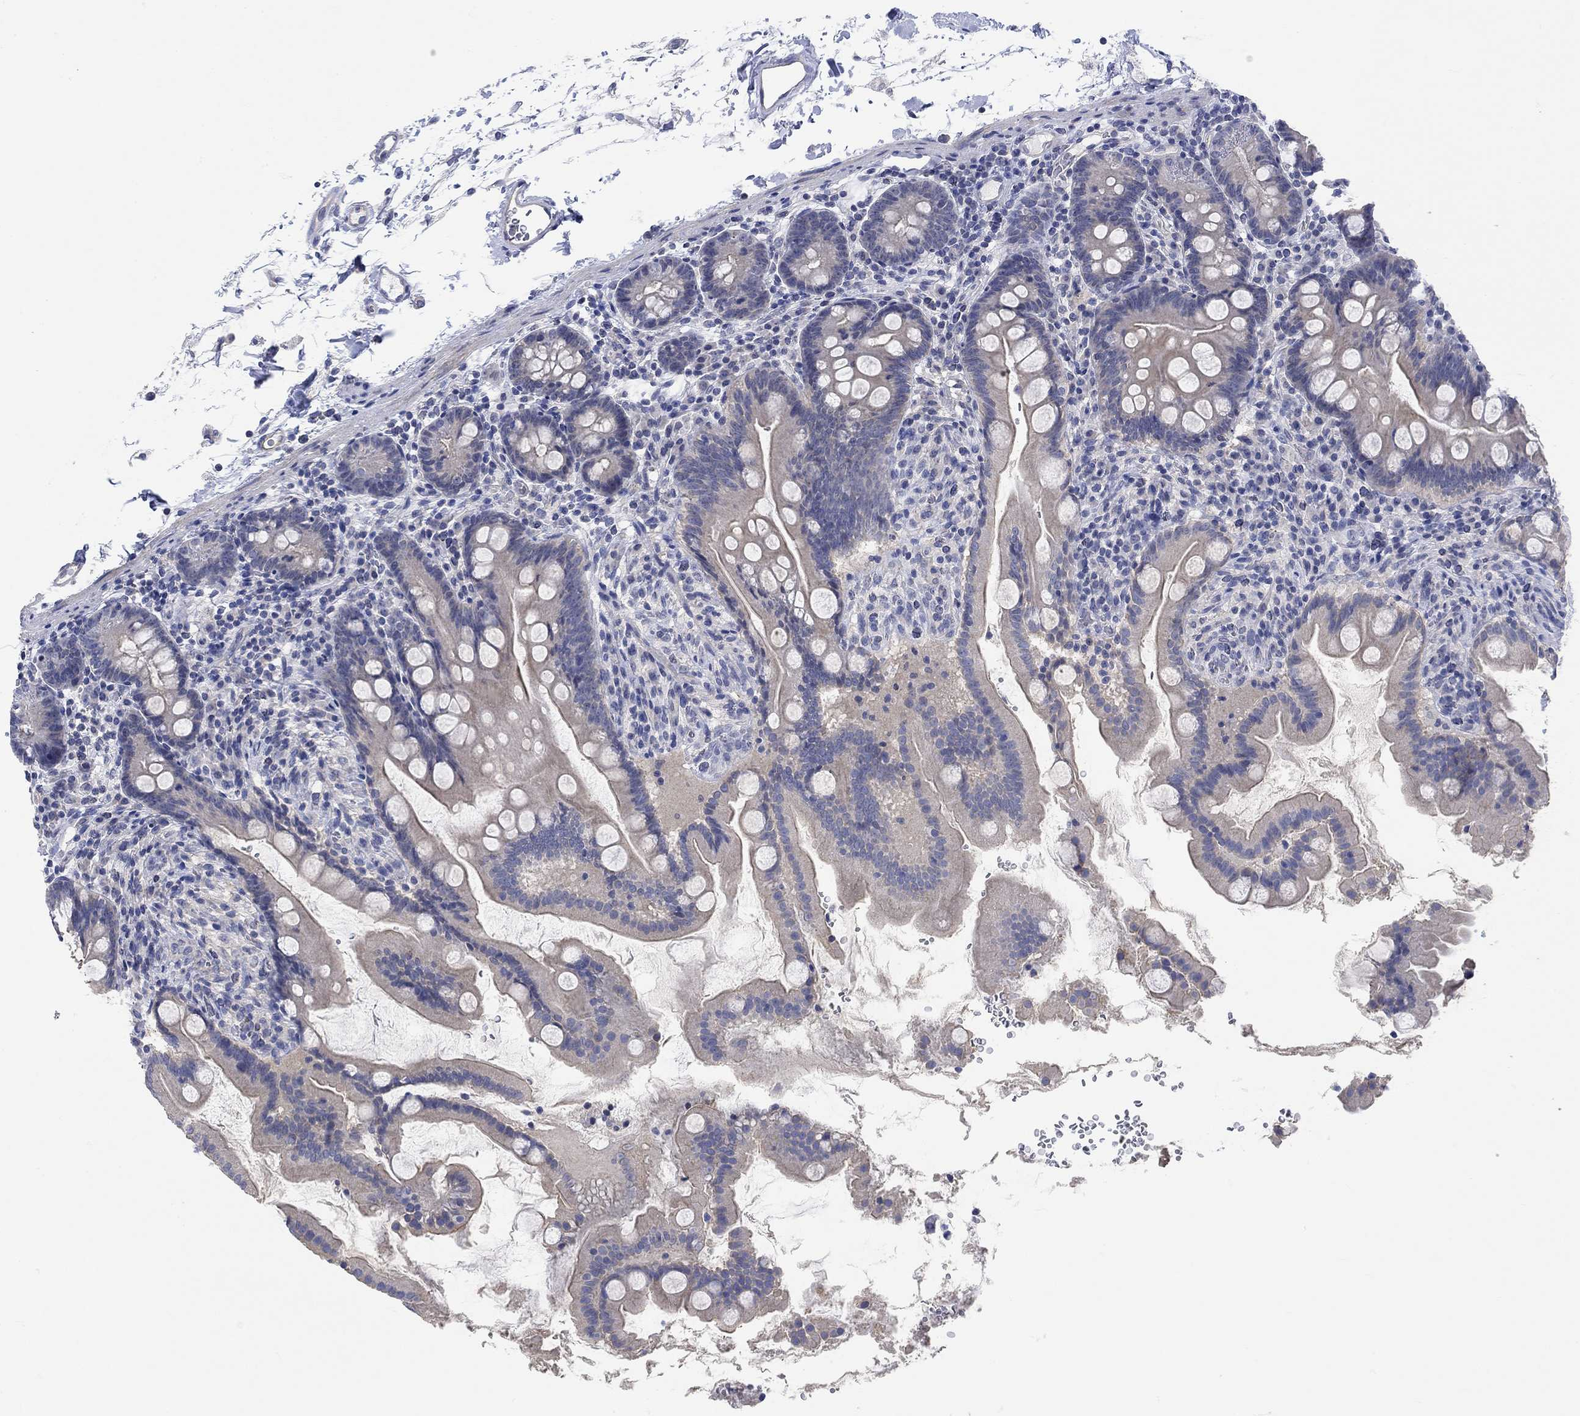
{"staining": {"intensity": "negative", "quantity": "none", "location": "none"}, "tissue": "small intestine", "cell_type": "Glandular cells", "image_type": "normal", "snomed": [{"axis": "morphology", "description": "Normal tissue, NOS"}, {"axis": "topography", "description": "Small intestine"}], "caption": "Protein analysis of benign small intestine demonstrates no significant expression in glandular cells. Nuclei are stained in blue.", "gene": "AGRP", "patient": {"sex": "female", "age": 44}}